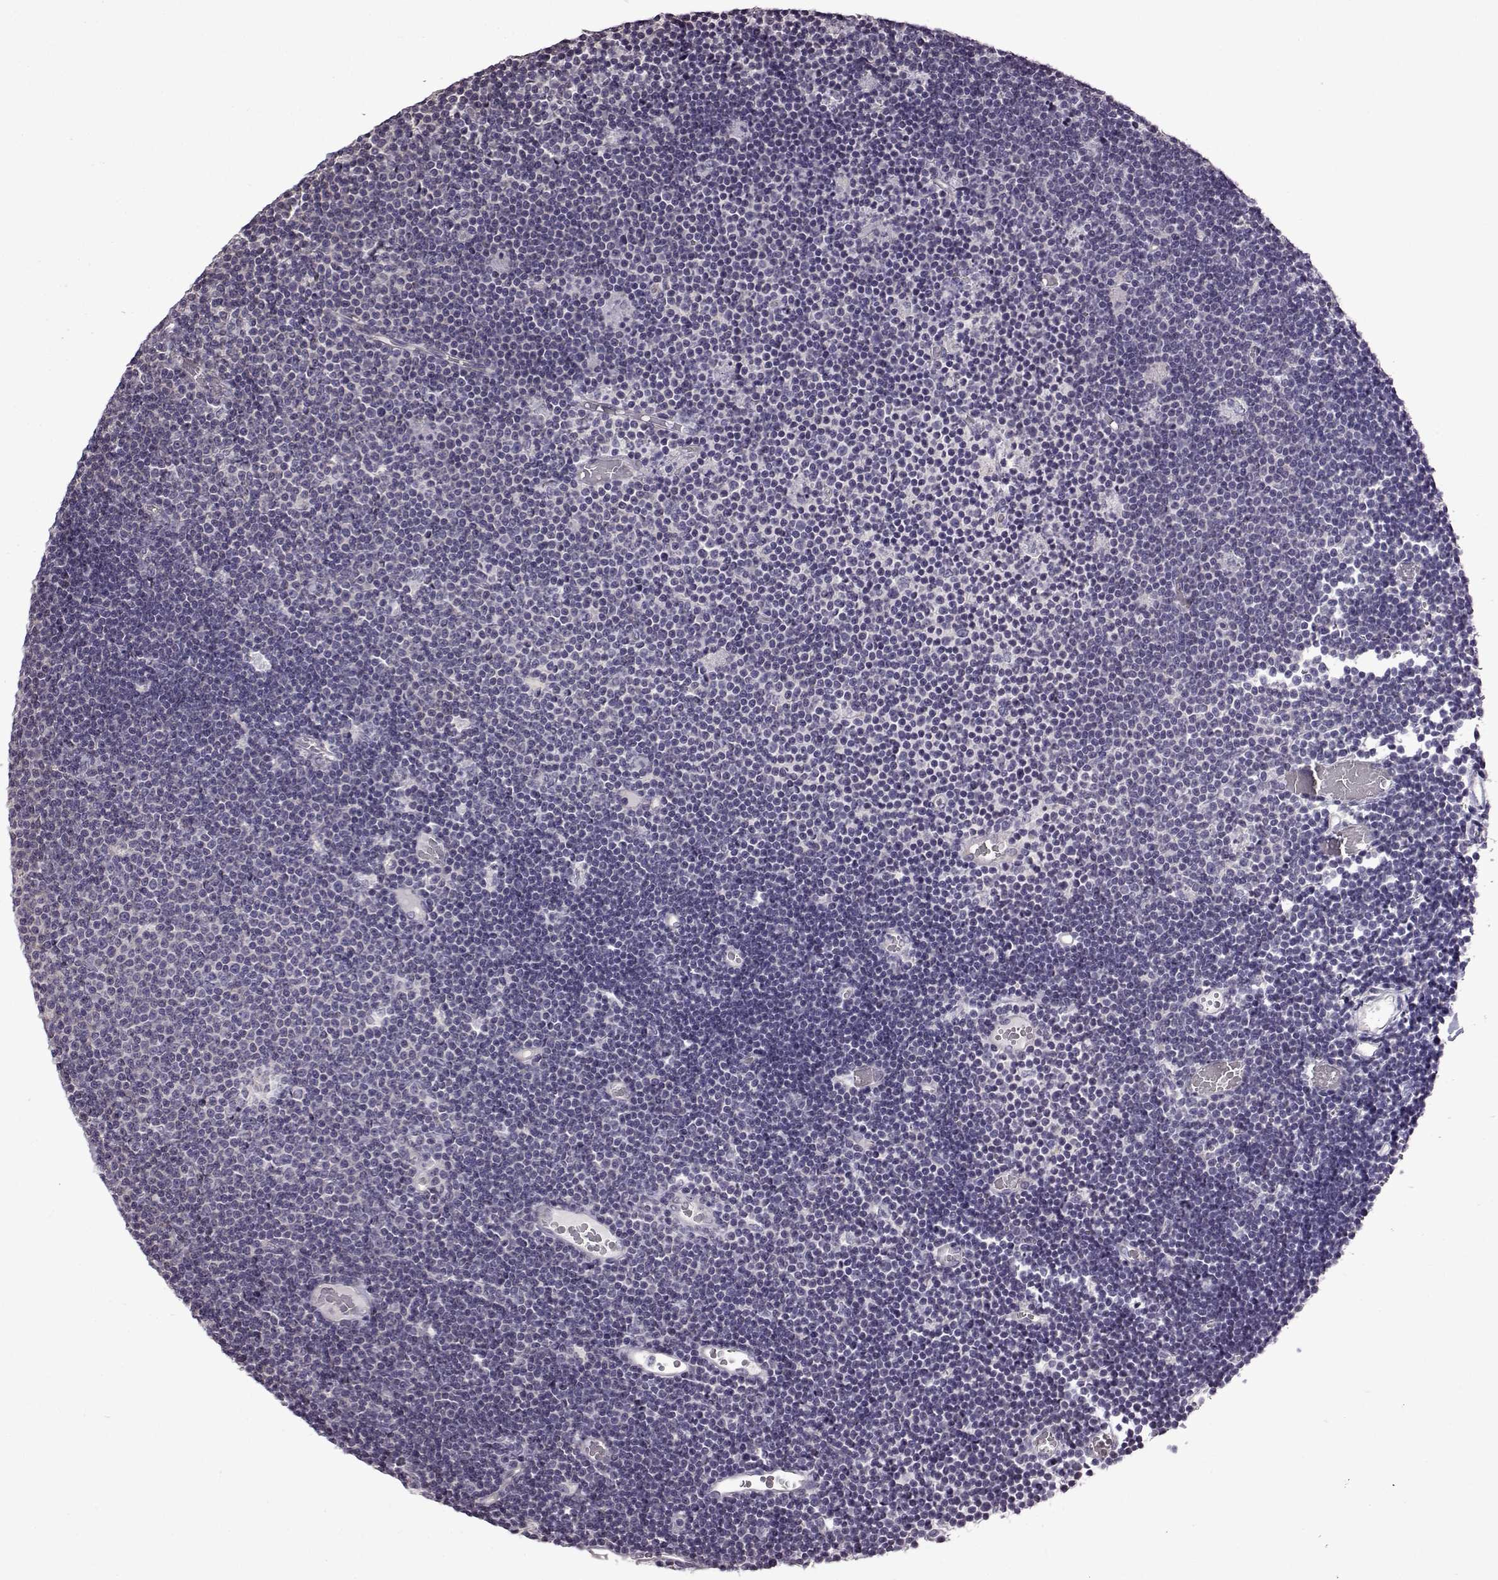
{"staining": {"intensity": "negative", "quantity": "none", "location": "none"}, "tissue": "lymphoma", "cell_type": "Tumor cells", "image_type": "cancer", "snomed": [{"axis": "morphology", "description": "Malignant lymphoma, non-Hodgkin's type, Low grade"}, {"axis": "topography", "description": "Brain"}], "caption": "This is an immunohistochemistry image of human lymphoma. There is no expression in tumor cells.", "gene": "EDDM3B", "patient": {"sex": "female", "age": 66}}